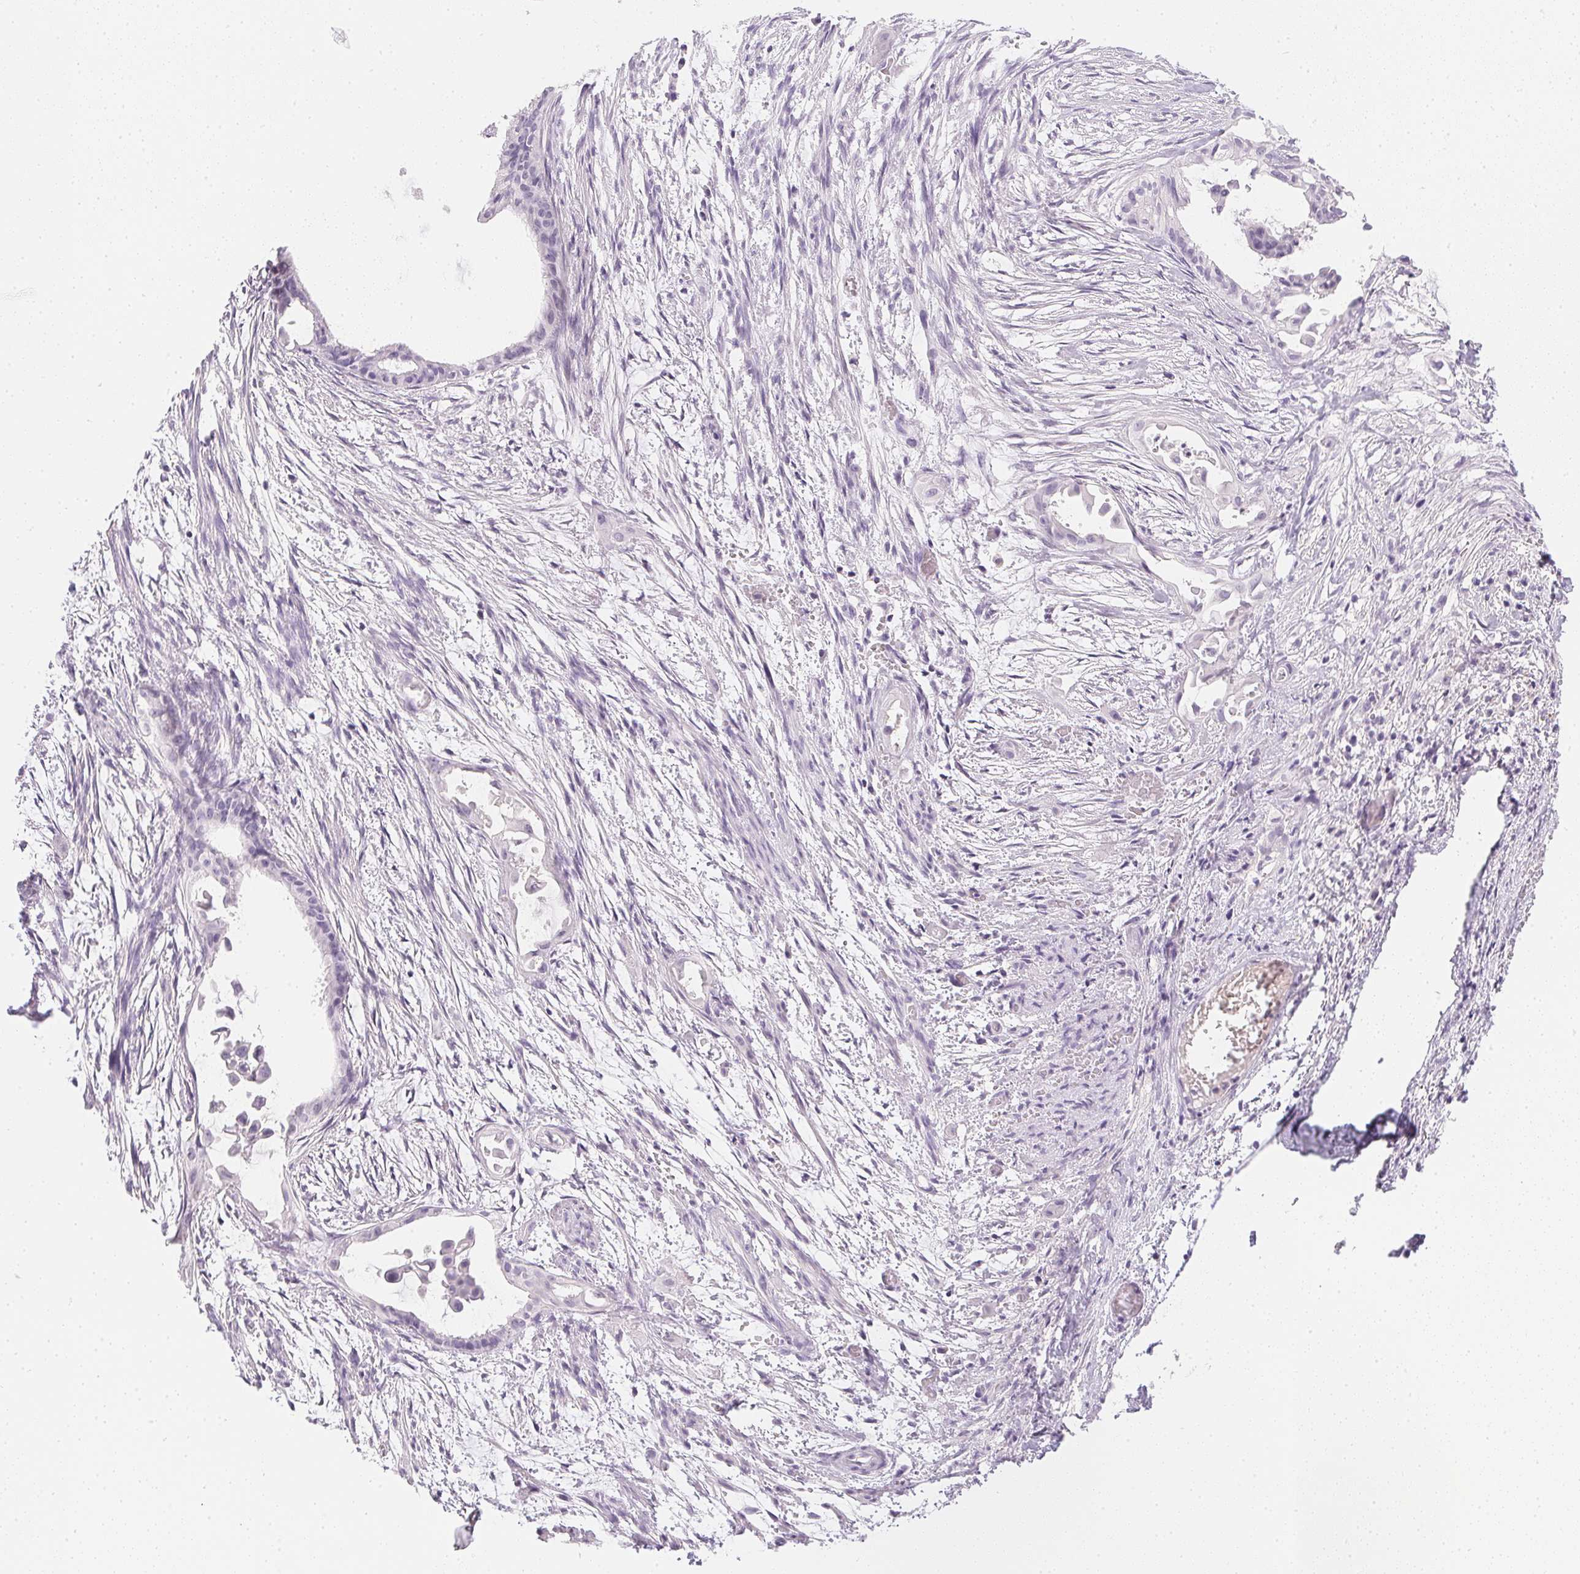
{"staining": {"intensity": "negative", "quantity": "none", "location": "none"}, "tissue": "endometrial cancer", "cell_type": "Tumor cells", "image_type": "cancer", "snomed": [{"axis": "morphology", "description": "Adenocarcinoma, NOS"}, {"axis": "topography", "description": "Endometrium"}], "caption": "Tumor cells show no significant protein expression in adenocarcinoma (endometrial).", "gene": "PPY", "patient": {"sex": "female", "age": 86}}